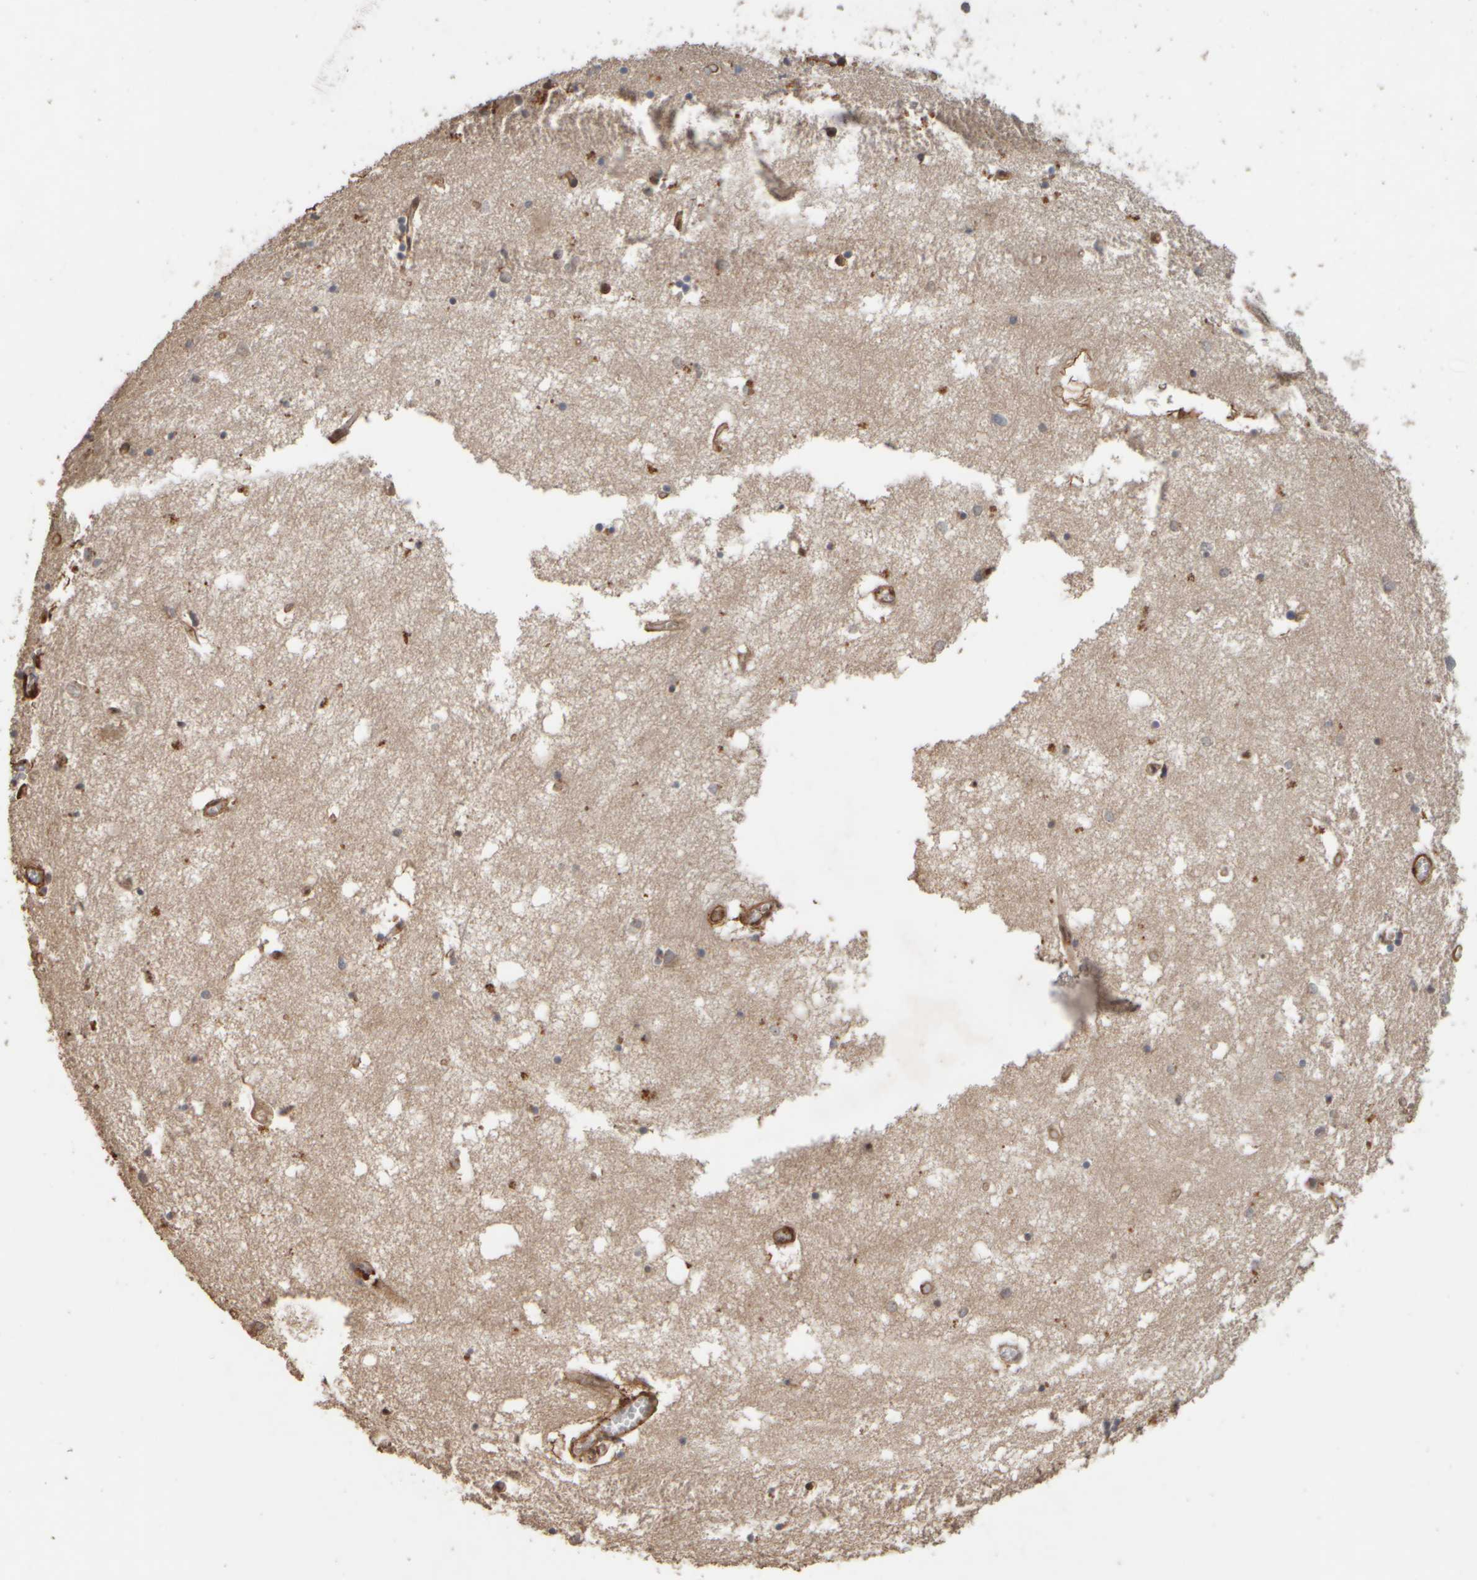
{"staining": {"intensity": "weak", "quantity": ">75%", "location": "cytoplasmic/membranous"}, "tissue": "hippocampus", "cell_type": "Glial cells", "image_type": "normal", "snomed": [{"axis": "morphology", "description": "Normal tissue, NOS"}, {"axis": "topography", "description": "Hippocampus"}], "caption": "Immunohistochemical staining of unremarkable human hippocampus demonstrates weak cytoplasmic/membranous protein staining in about >75% of glial cells. The staining was performed using DAB to visualize the protein expression in brown, while the nuclei were stained in blue with hematoxylin (Magnification: 20x).", "gene": "SPHK1", "patient": {"sex": "male", "age": 70}}